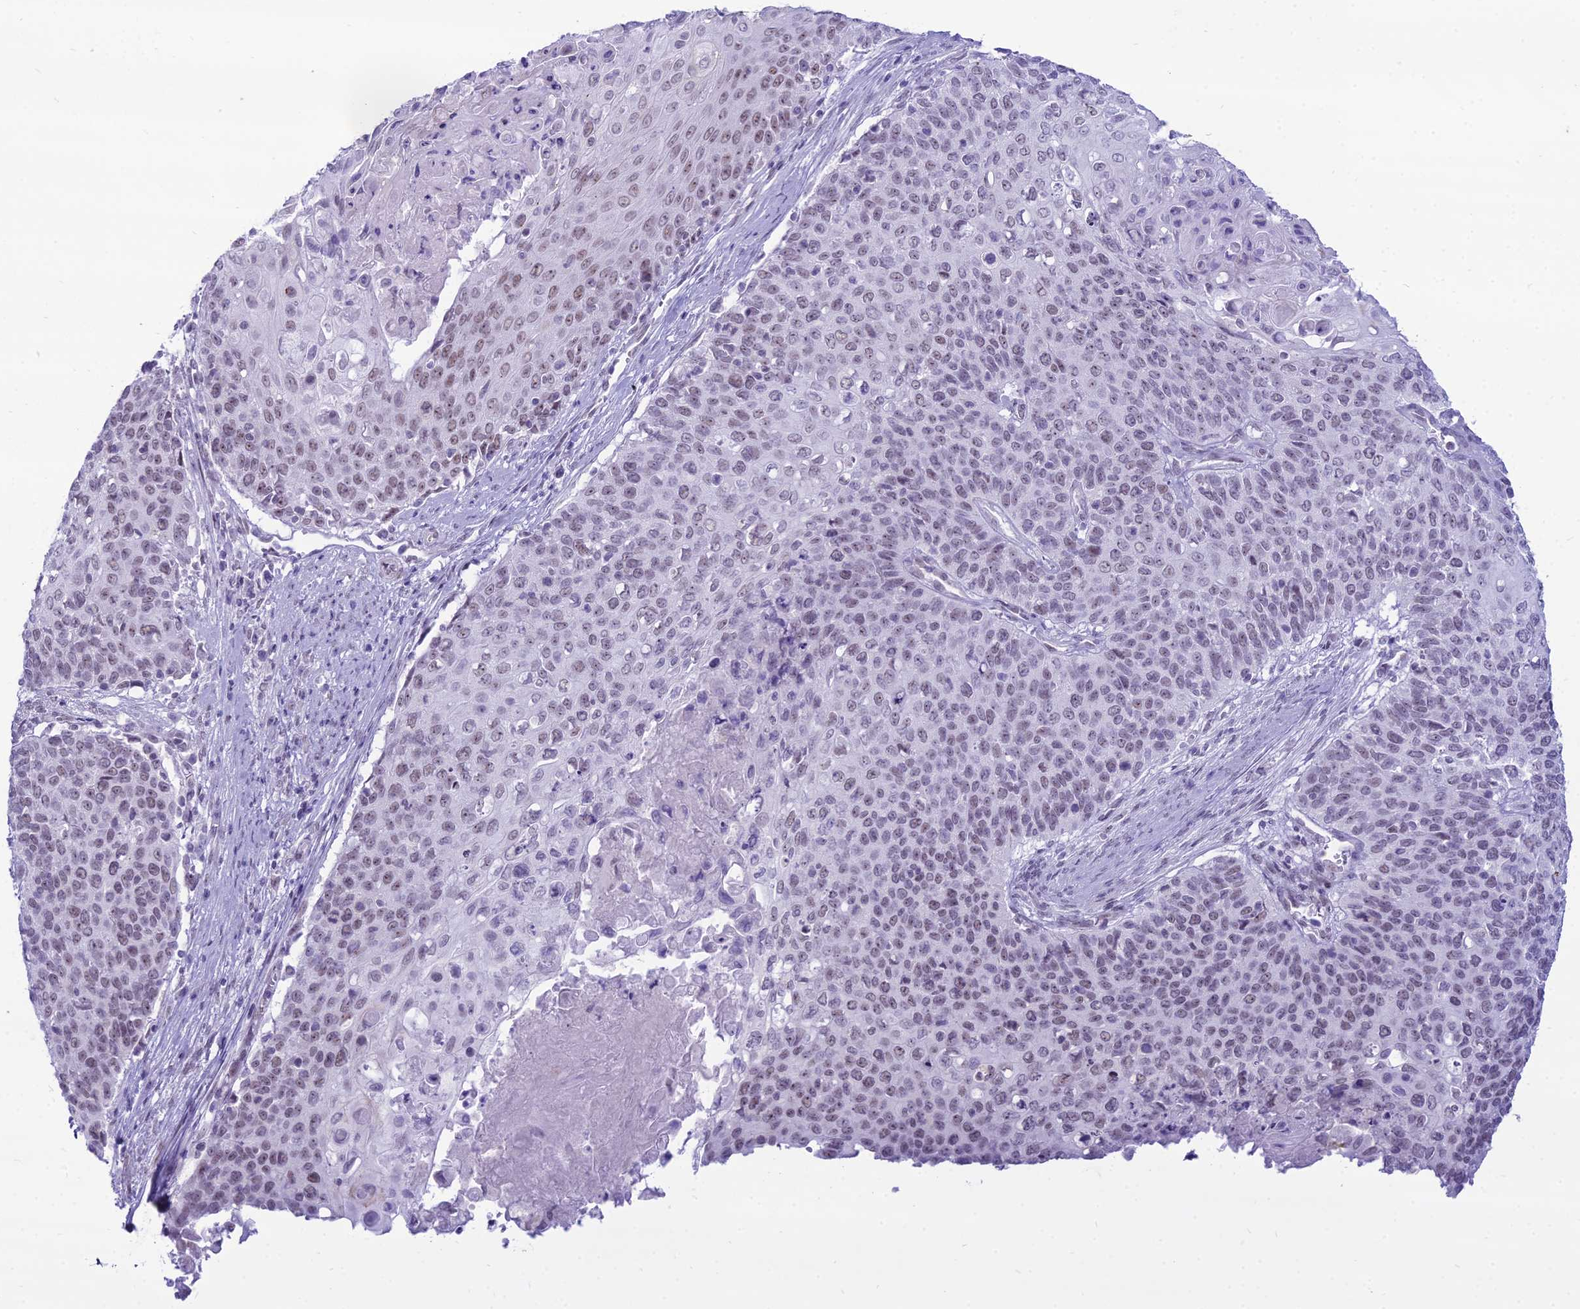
{"staining": {"intensity": "weak", "quantity": "25%-75%", "location": "nuclear"}, "tissue": "cervical cancer", "cell_type": "Tumor cells", "image_type": "cancer", "snomed": [{"axis": "morphology", "description": "Squamous cell carcinoma, NOS"}, {"axis": "topography", "description": "Cervix"}], "caption": "Human squamous cell carcinoma (cervical) stained with a protein marker exhibits weak staining in tumor cells.", "gene": "DHX40", "patient": {"sex": "female", "age": 39}}